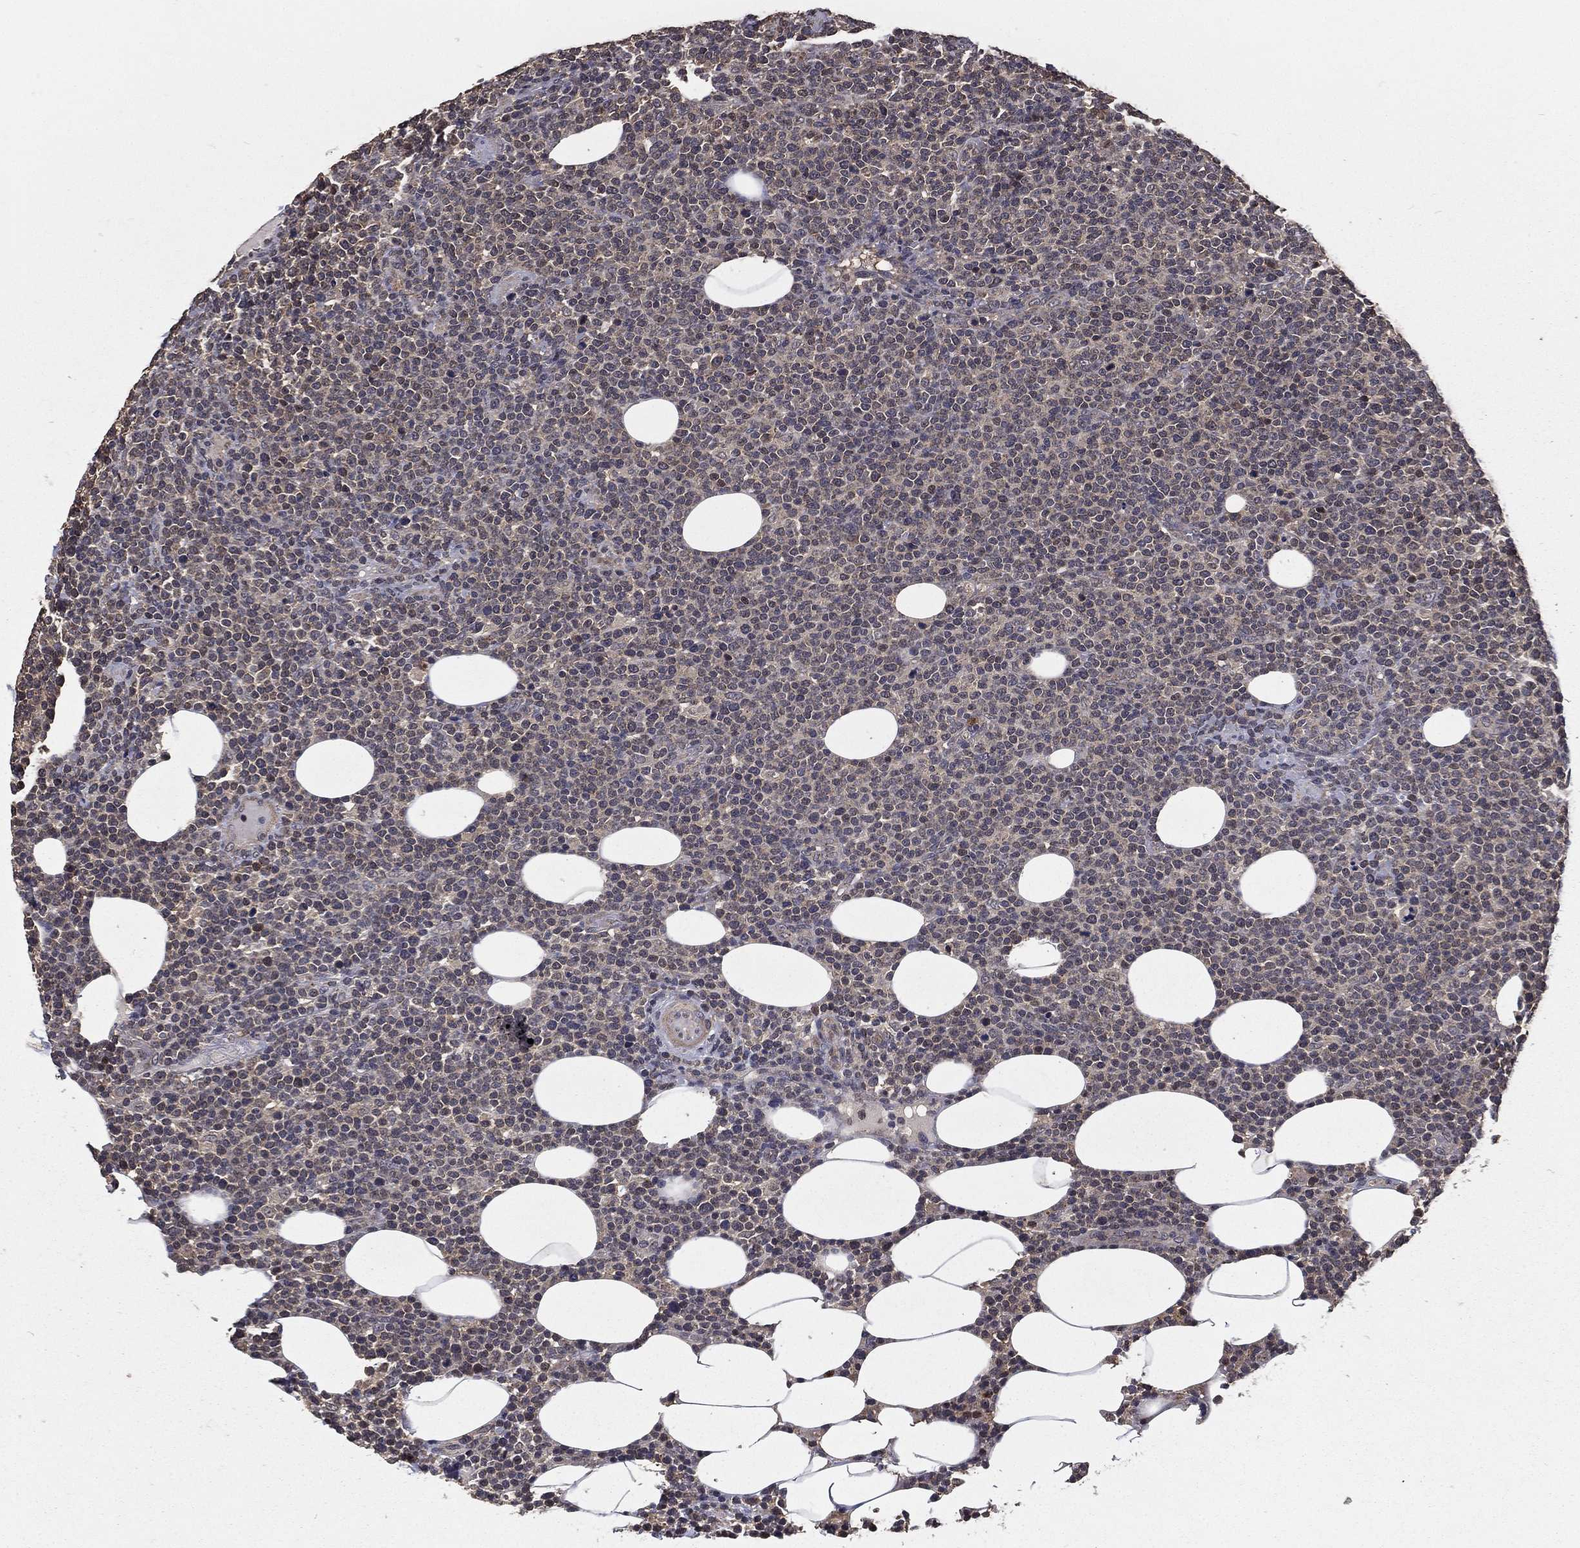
{"staining": {"intensity": "negative", "quantity": "none", "location": "none"}, "tissue": "lymphoma", "cell_type": "Tumor cells", "image_type": "cancer", "snomed": [{"axis": "morphology", "description": "Malignant lymphoma, non-Hodgkin's type, High grade"}, {"axis": "topography", "description": "Lymph node"}], "caption": "High power microscopy image of an IHC micrograph of lymphoma, revealing no significant expression in tumor cells.", "gene": "PCNT", "patient": {"sex": "male", "age": 61}}